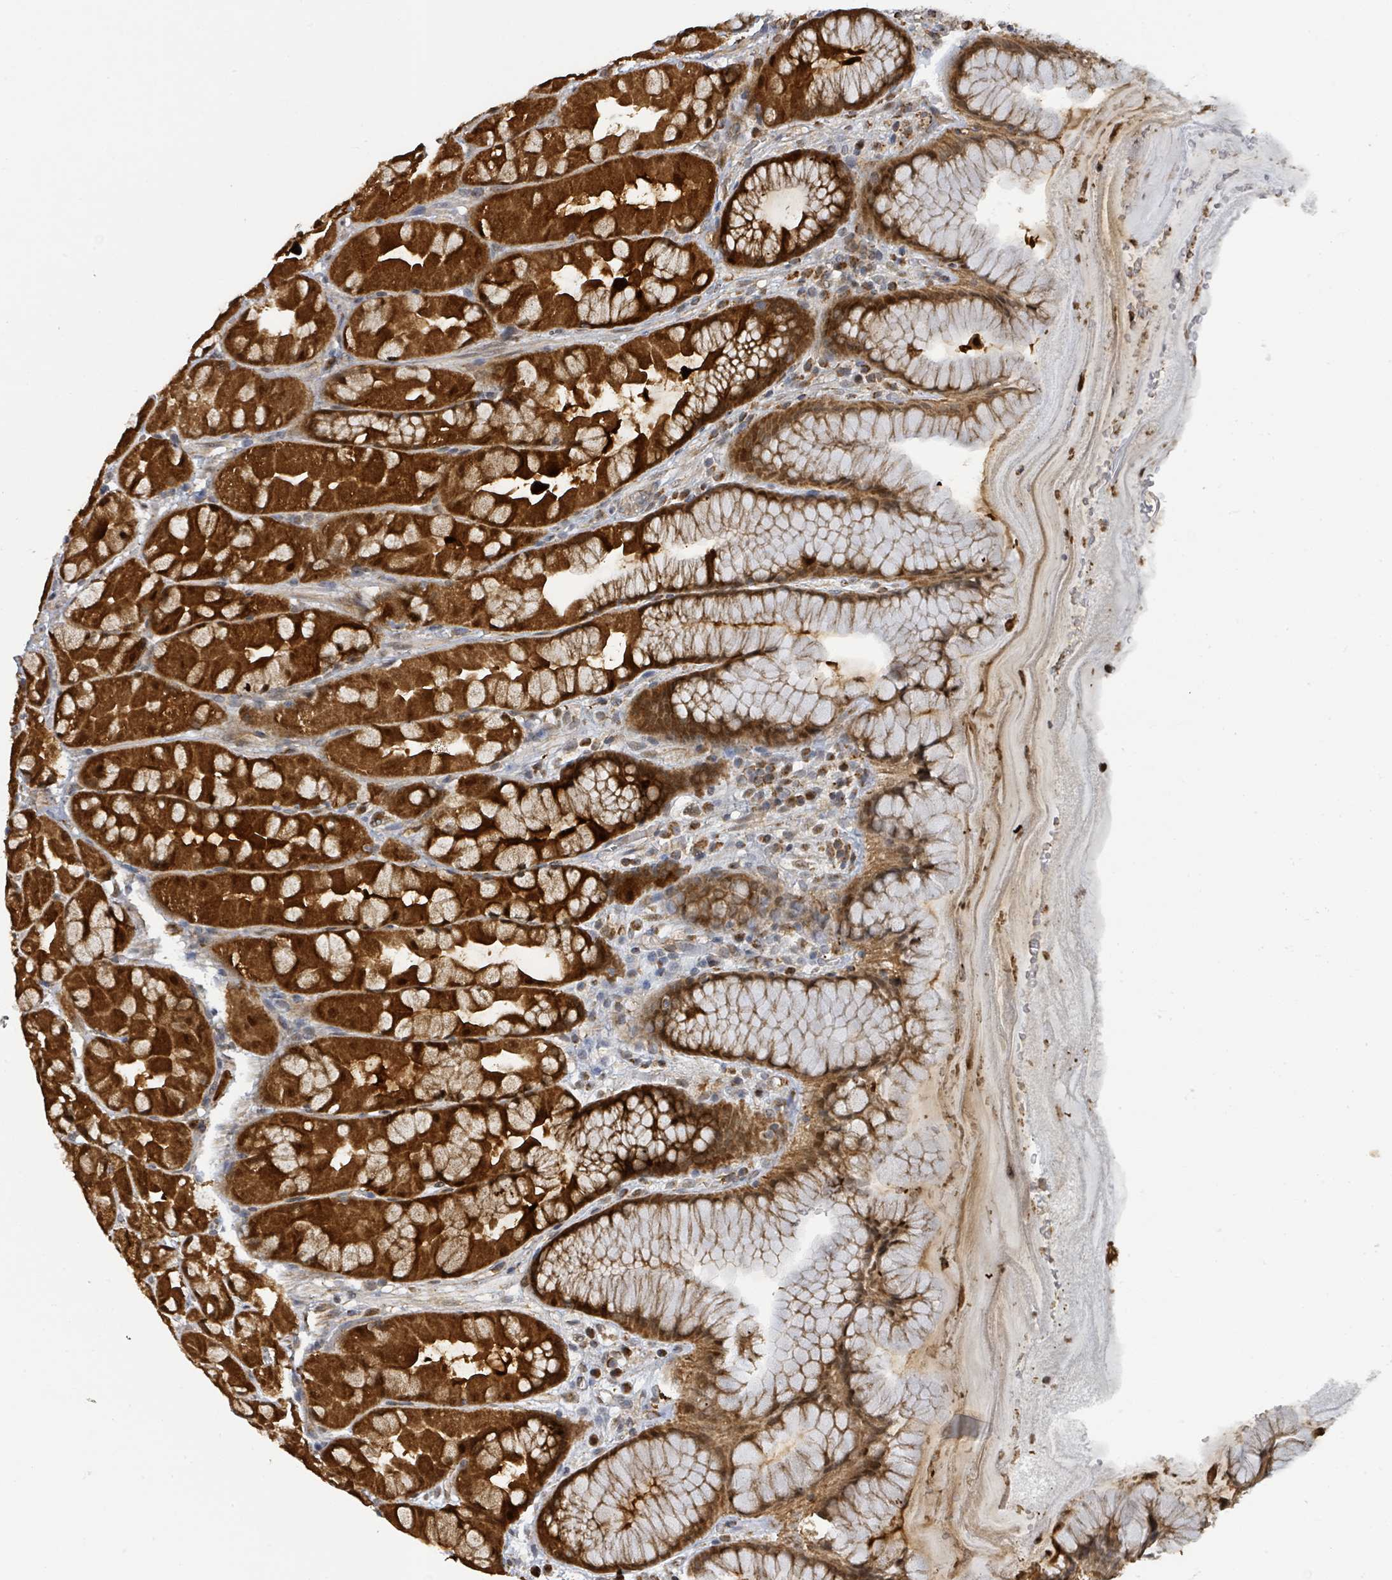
{"staining": {"intensity": "strong", "quantity": ">75%", "location": "cytoplasmic/membranous,nuclear"}, "tissue": "stomach", "cell_type": "Glandular cells", "image_type": "normal", "snomed": [{"axis": "morphology", "description": "Normal tissue, NOS"}, {"axis": "topography", "description": "Stomach"}], "caption": "Brown immunohistochemical staining in benign human stomach shows strong cytoplasmic/membranous,nuclear staining in about >75% of glandular cells.", "gene": "PSMB7", "patient": {"sex": "male", "age": 57}}